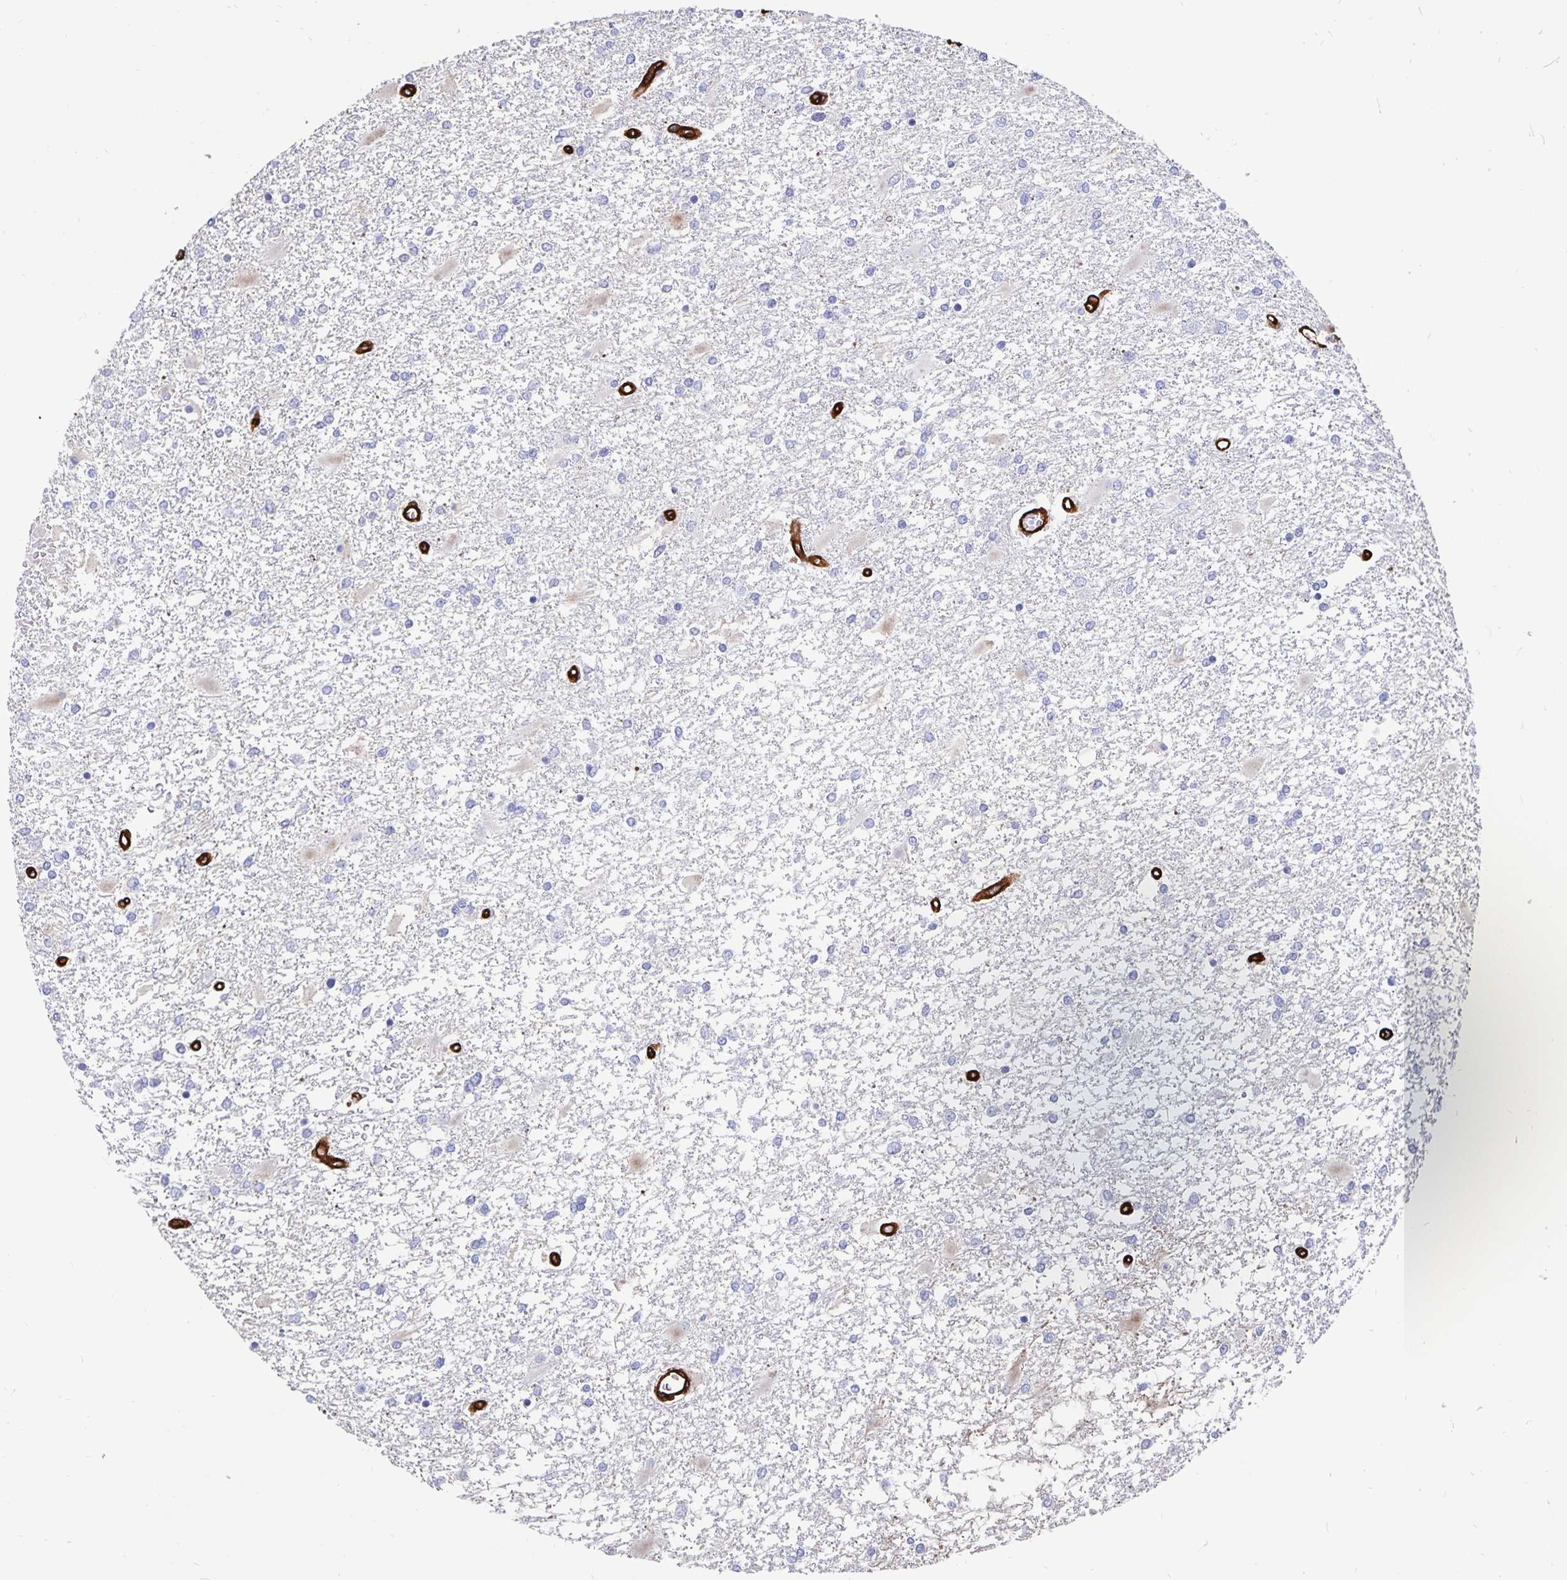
{"staining": {"intensity": "negative", "quantity": "none", "location": "none"}, "tissue": "glioma", "cell_type": "Tumor cells", "image_type": "cancer", "snomed": [{"axis": "morphology", "description": "Glioma, malignant, High grade"}, {"axis": "topography", "description": "Cerebral cortex"}], "caption": "Glioma was stained to show a protein in brown. There is no significant staining in tumor cells. (Brightfield microscopy of DAB IHC at high magnification).", "gene": "DCHS2", "patient": {"sex": "male", "age": 79}}